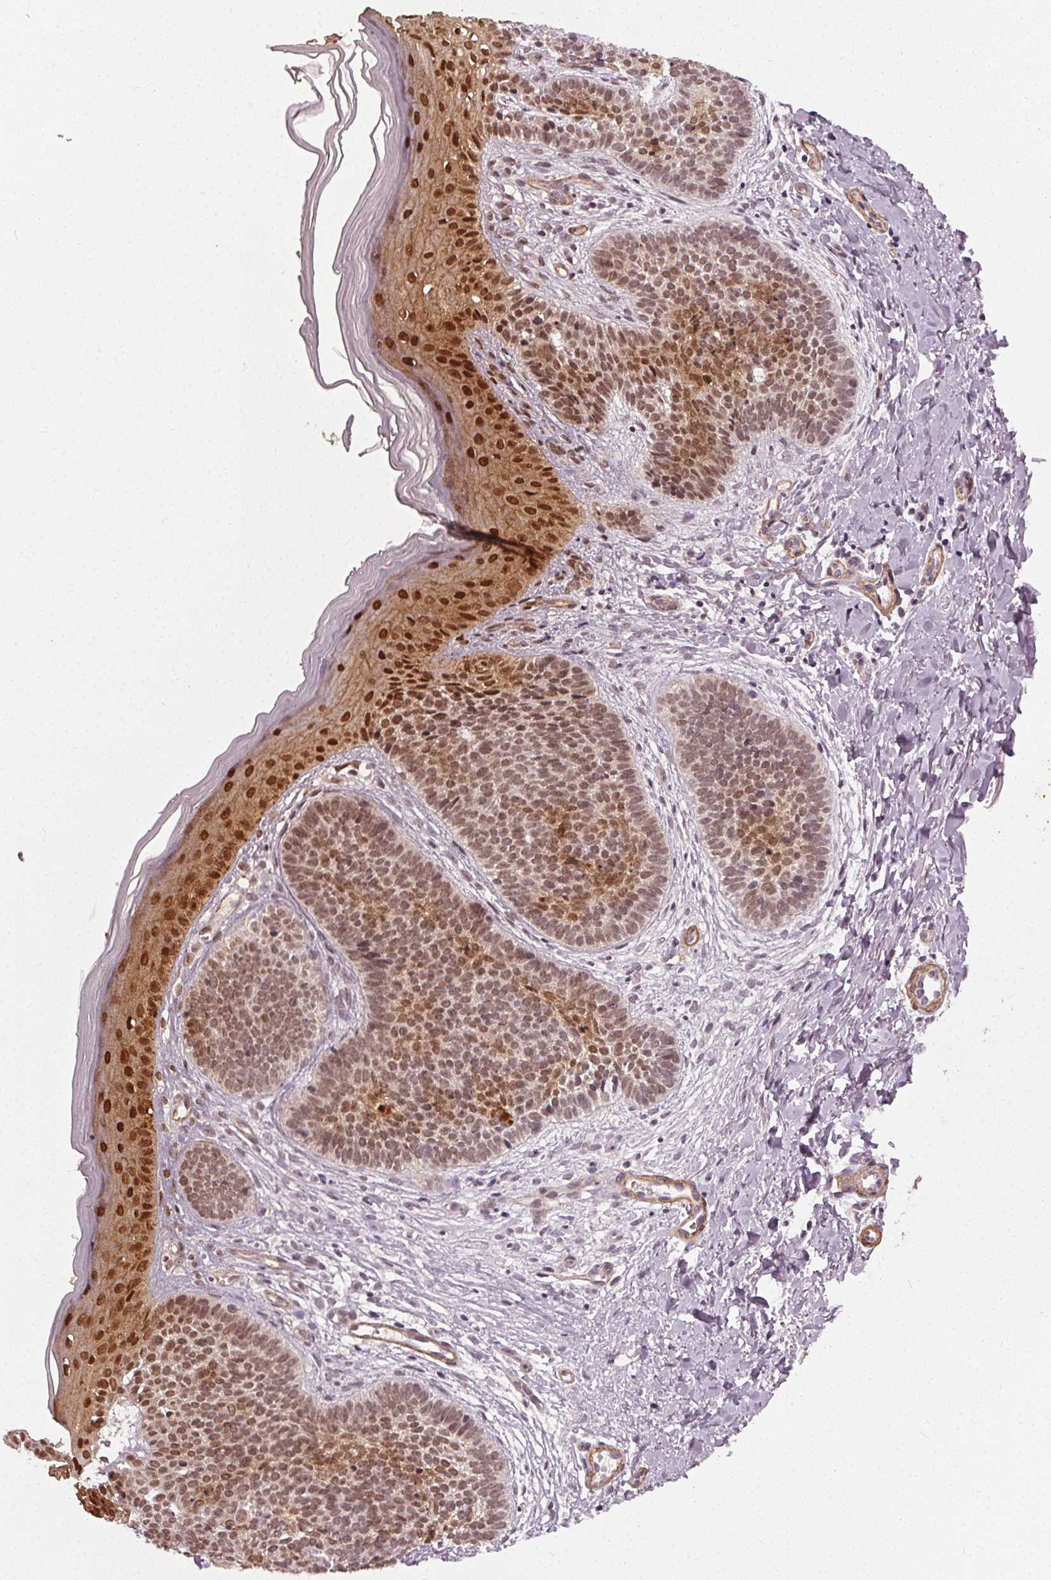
{"staining": {"intensity": "moderate", "quantity": ">75%", "location": "nuclear"}, "tissue": "skin cancer", "cell_type": "Tumor cells", "image_type": "cancer", "snomed": [{"axis": "morphology", "description": "Basal cell carcinoma"}, {"axis": "topography", "description": "Skin"}], "caption": "A histopathology image of skin basal cell carcinoma stained for a protein exhibits moderate nuclear brown staining in tumor cells.", "gene": "PKP1", "patient": {"sex": "female", "age": 70}}